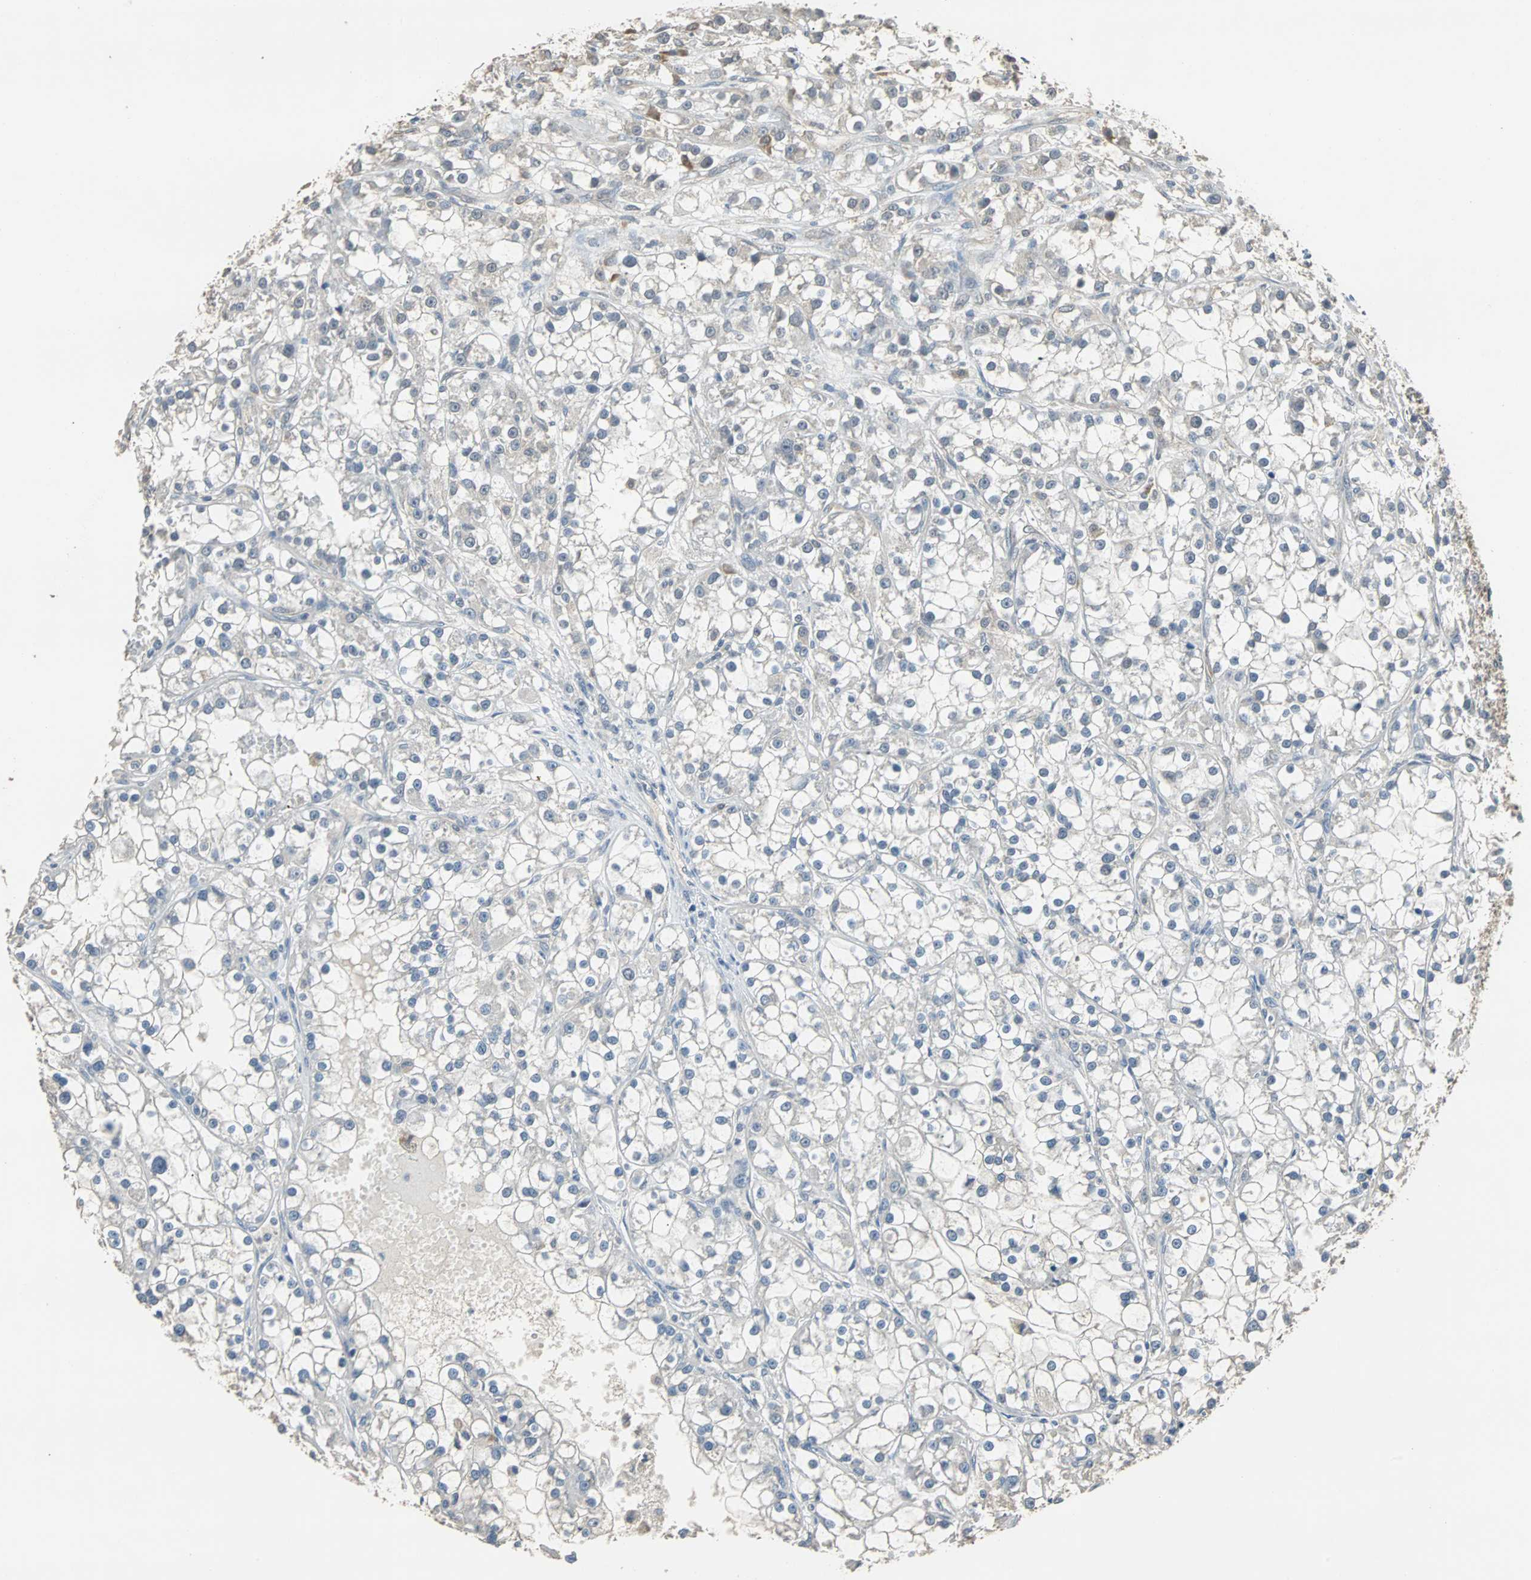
{"staining": {"intensity": "negative", "quantity": "none", "location": "none"}, "tissue": "renal cancer", "cell_type": "Tumor cells", "image_type": "cancer", "snomed": [{"axis": "morphology", "description": "Adenocarcinoma, NOS"}, {"axis": "topography", "description": "Kidney"}], "caption": "Human renal cancer (adenocarcinoma) stained for a protein using immunohistochemistry (IHC) demonstrates no positivity in tumor cells.", "gene": "ABHD2", "patient": {"sex": "female", "age": 52}}